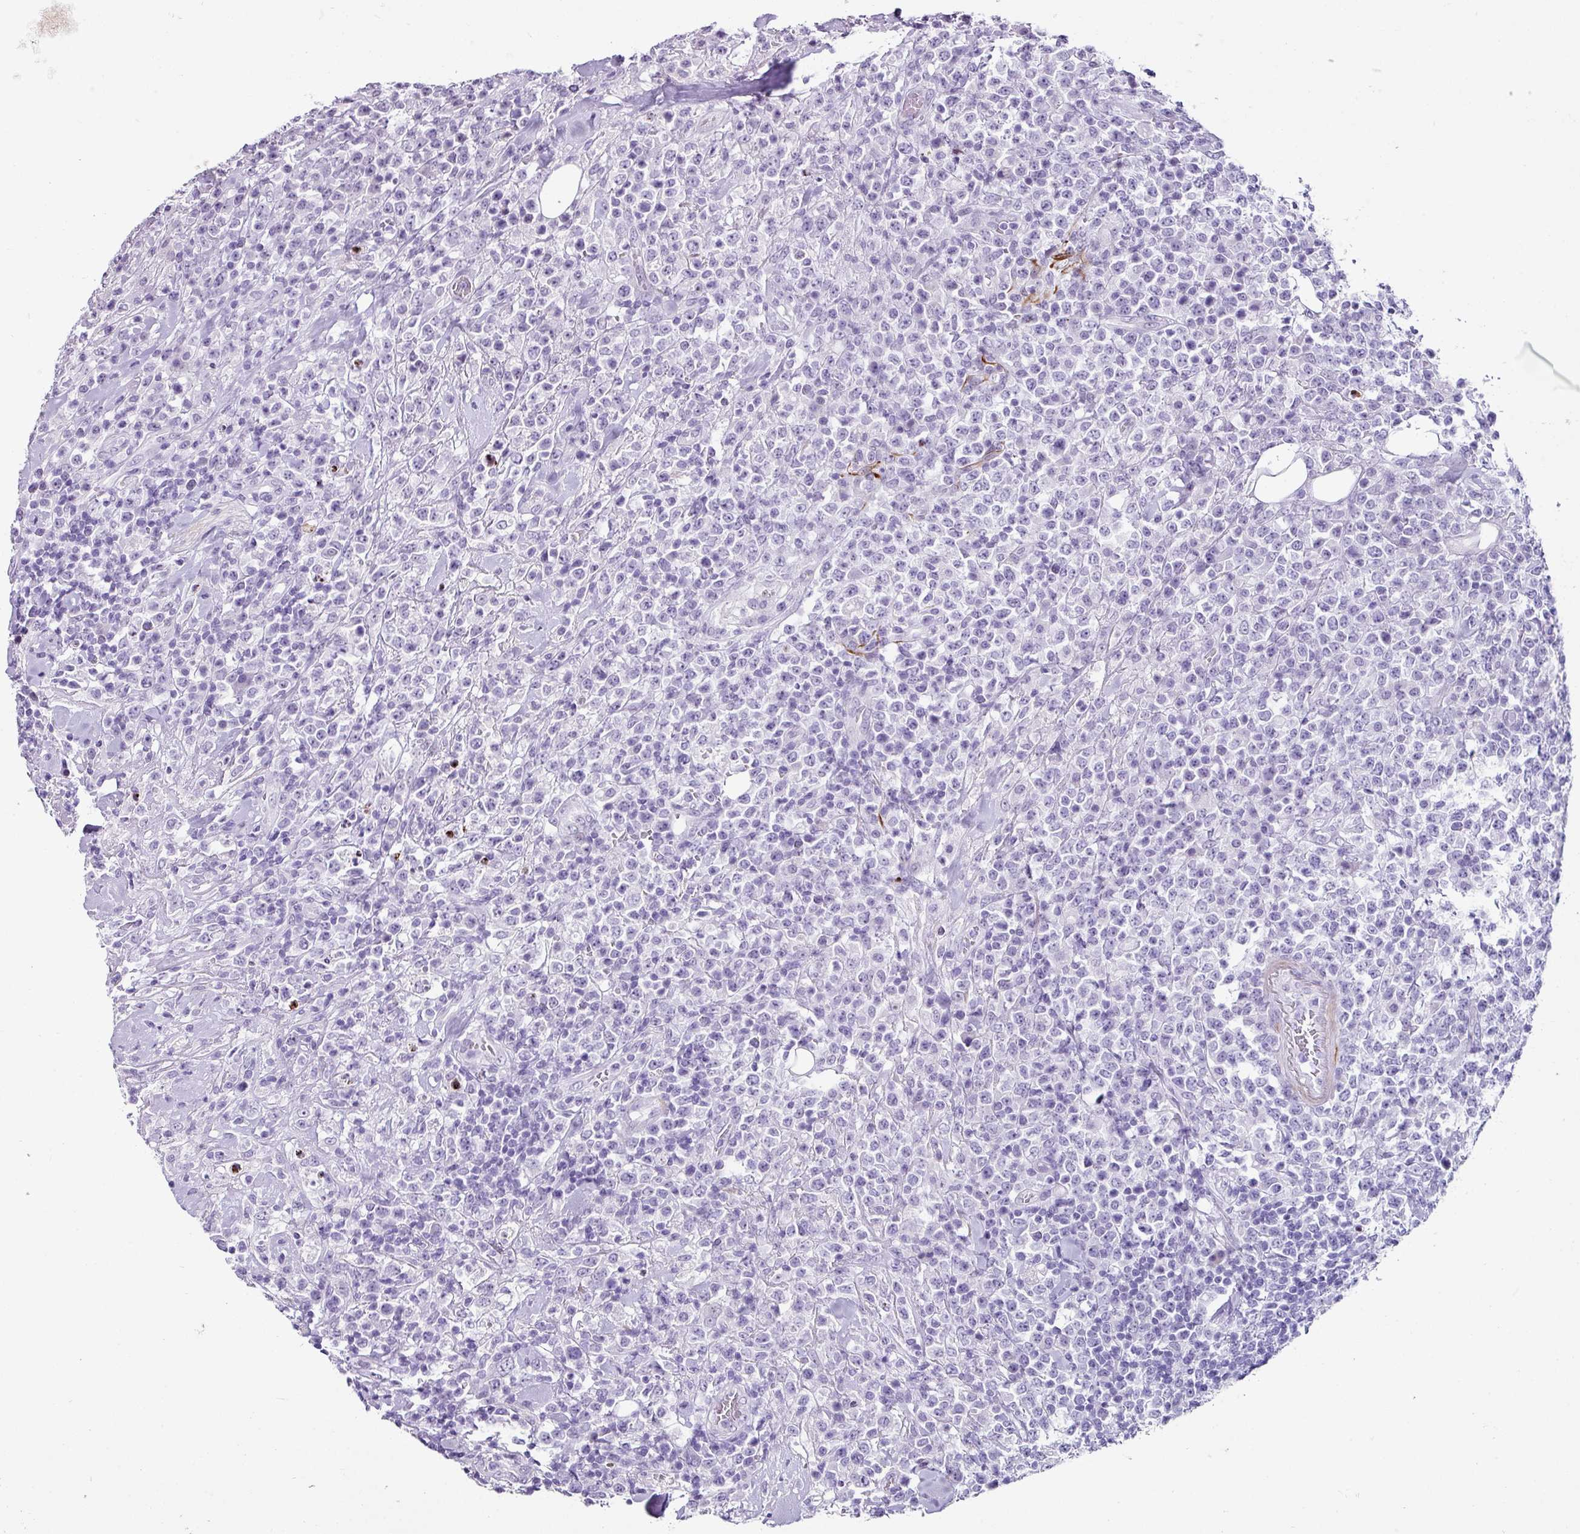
{"staining": {"intensity": "negative", "quantity": "none", "location": "none"}, "tissue": "lymphoma", "cell_type": "Tumor cells", "image_type": "cancer", "snomed": [{"axis": "morphology", "description": "Malignant lymphoma, non-Hodgkin's type, High grade"}, {"axis": "topography", "description": "Colon"}], "caption": "Immunohistochemistry (IHC) of human lymphoma shows no staining in tumor cells.", "gene": "TRA2A", "patient": {"sex": "female", "age": 53}}